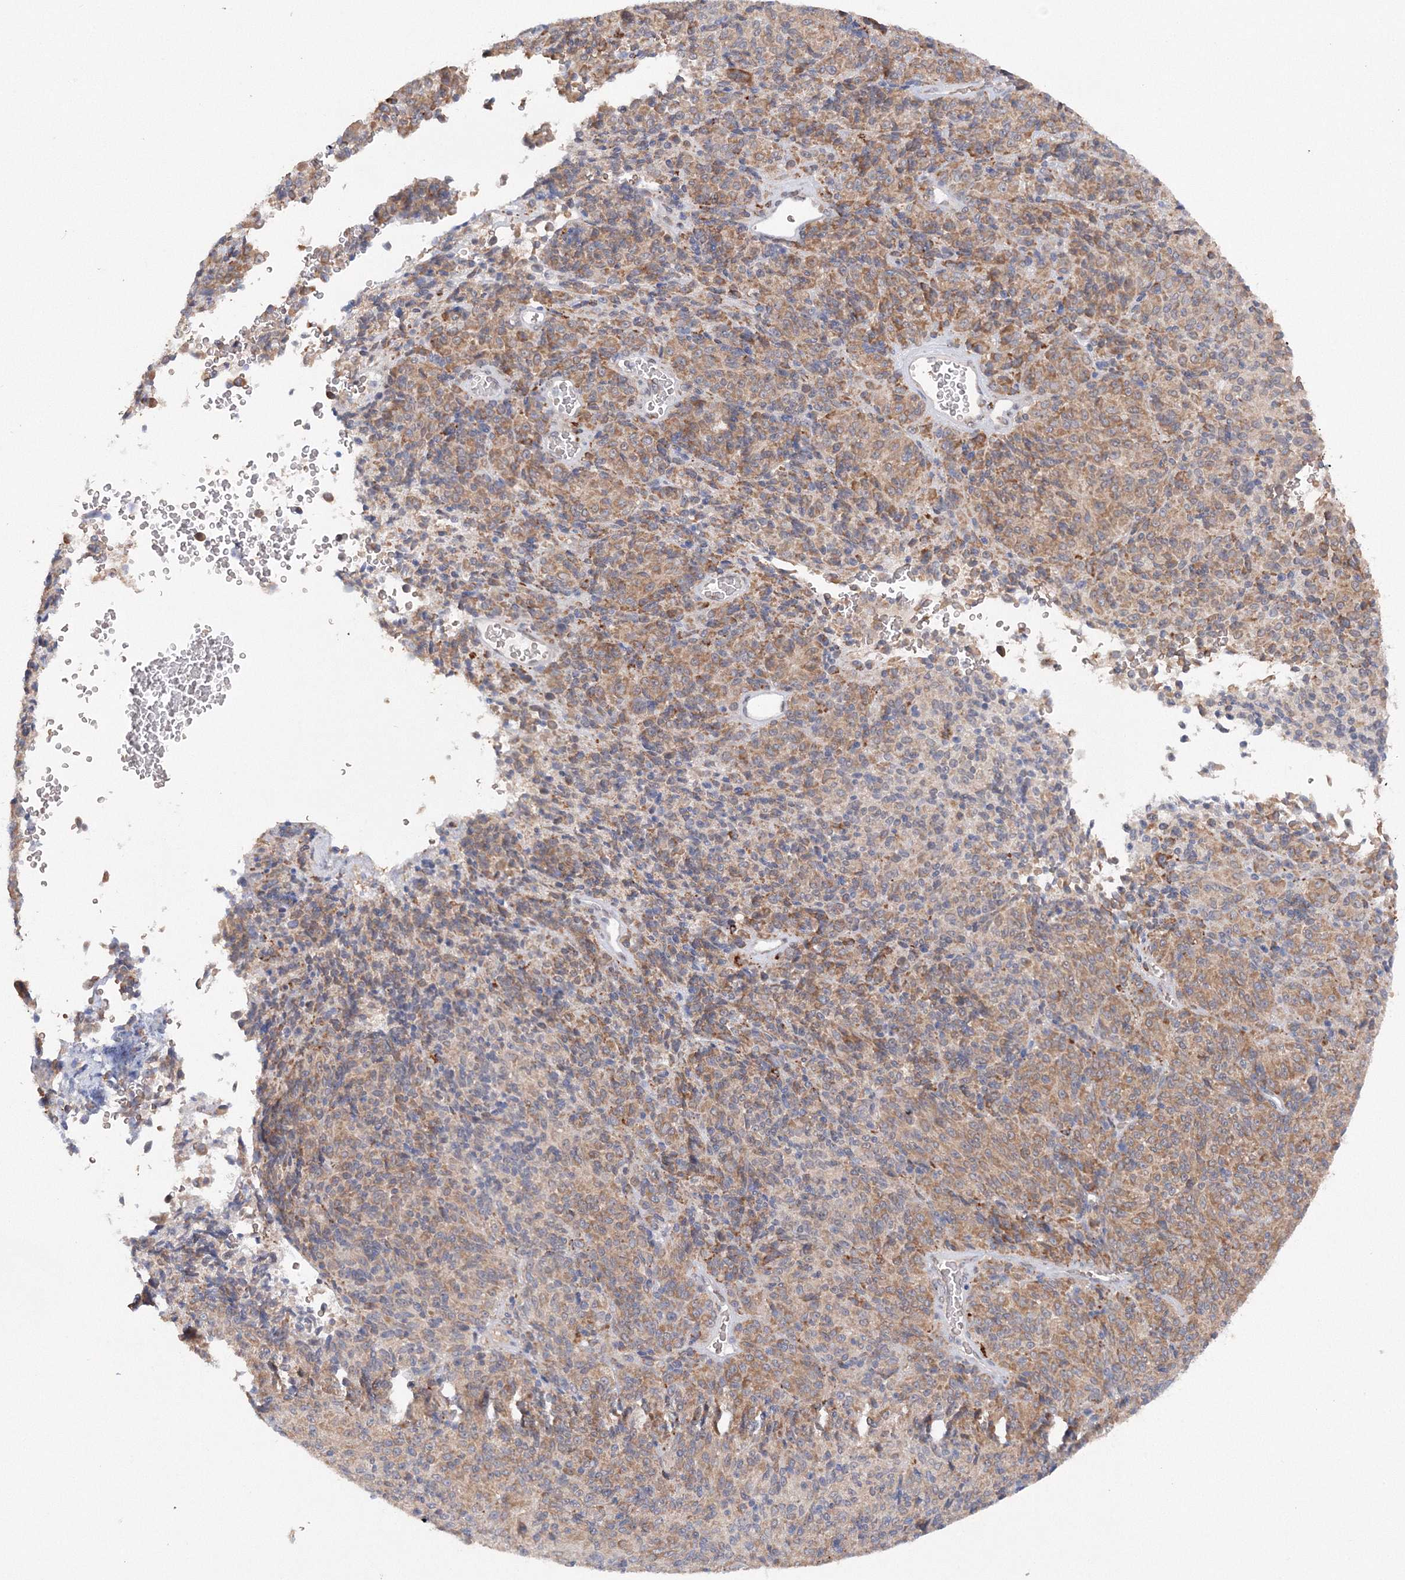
{"staining": {"intensity": "moderate", "quantity": "25%-75%", "location": "cytoplasmic/membranous"}, "tissue": "melanoma", "cell_type": "Tumor cells", "image_type": "cancer", "snomed": [{"axis": "morphology", "description": "Malignant melanoma, Metastatic site"}, {"axis": "topography", "description": "Brain"}], "caption": "Protein expression analysis of human malignant melanoma (metastatic site) reveals moderate cytoplasmic/membranous staining in approximately 25%-75% of tumor cells.", "gene": "DIS3L2", "patient": {"sex": "female", "age": 56}}